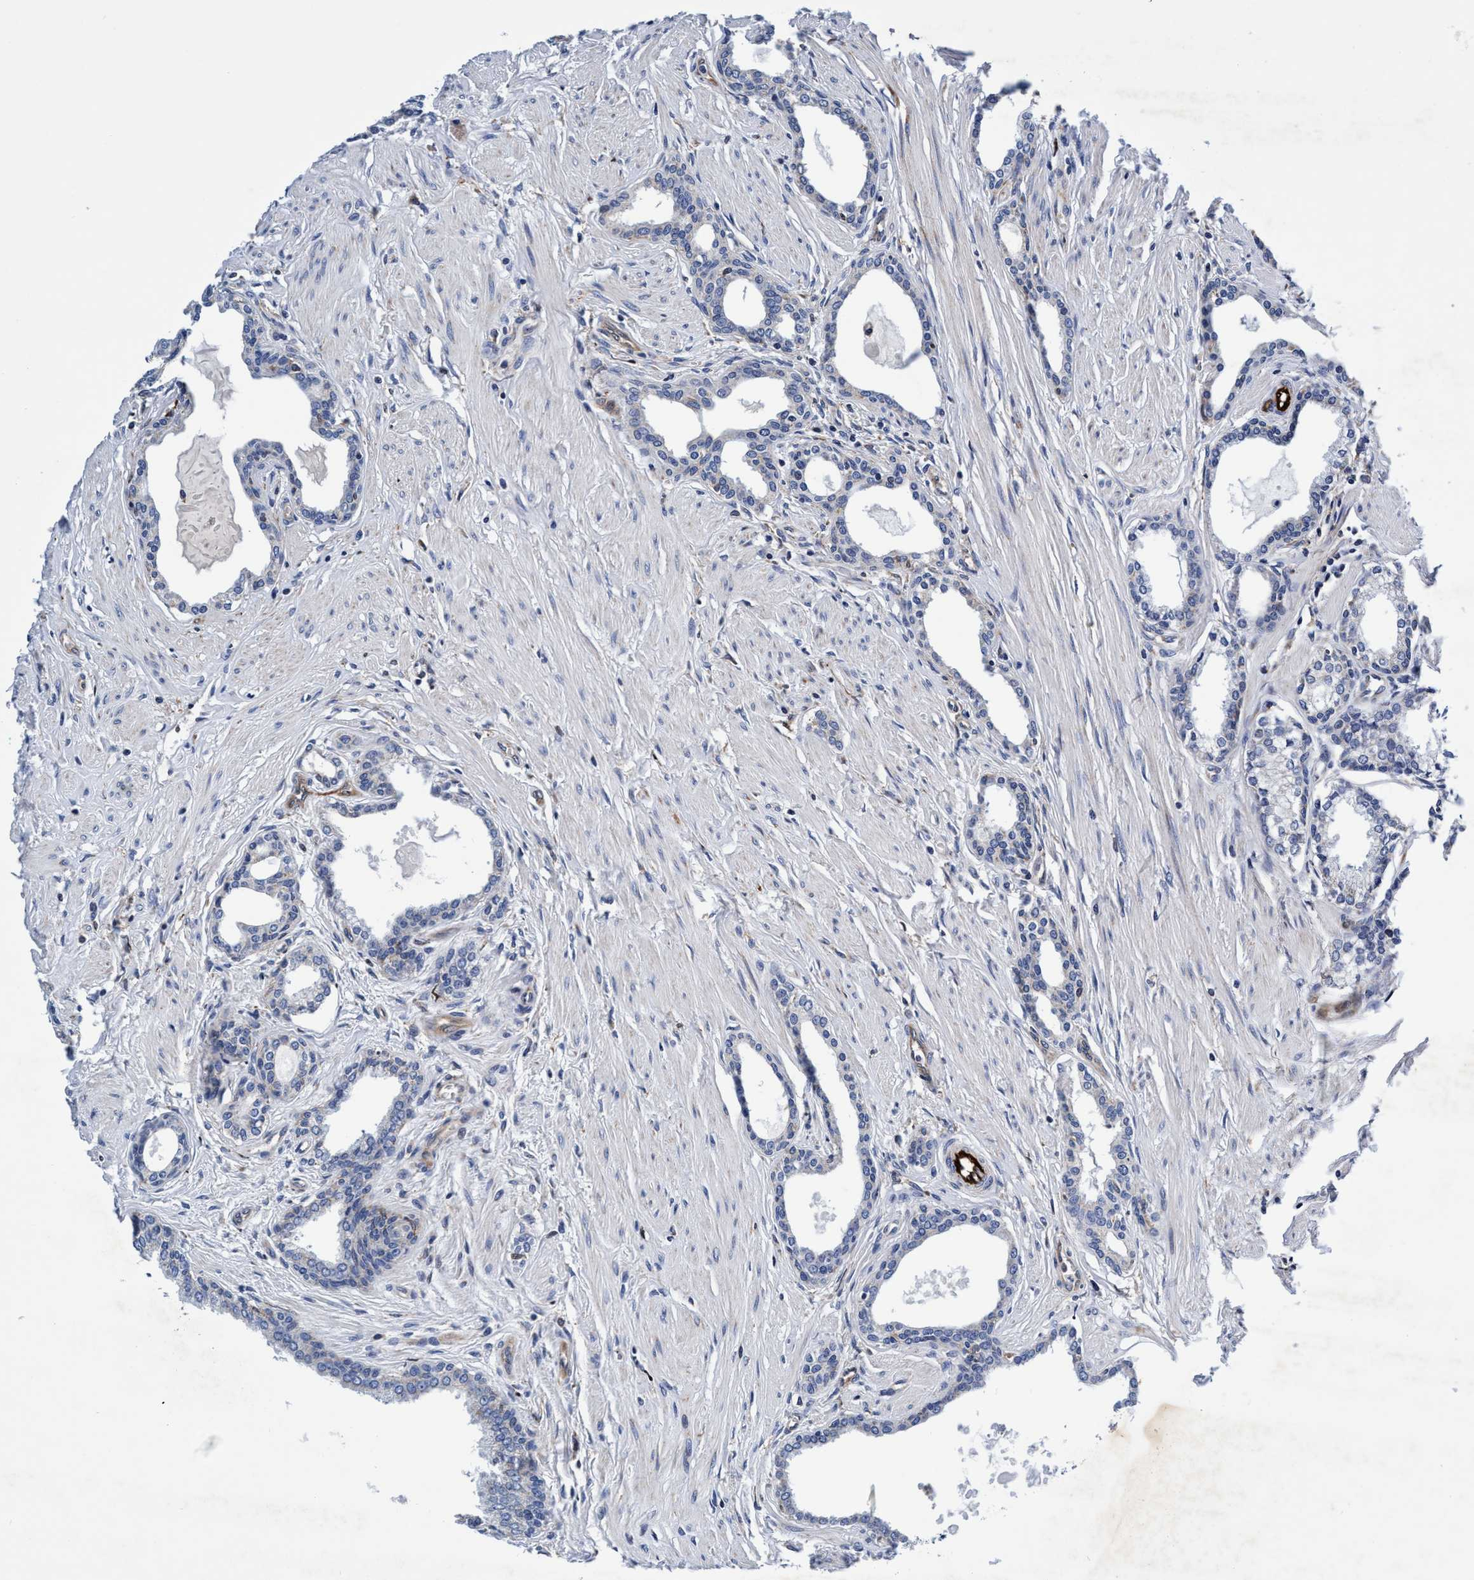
{"staining": {"intensity": "negative", "quantity": "none", "location": "none"}, "tissue": "prostate cancer", "cell_type": "Tumor cells", "image_type": "cancer", "snomed": [{"axis": "morphology", "description": "Adenocarcinoma, High grade"}, {"axis": "topography", "description": "Prostate"}], "caption": "Histopathology image shows no significant protein positivity in tumor cells of prostate high-grade adenocarcinoma.", "gene": "UBALD2", "patient": {"sex": "male", "age": 52}}